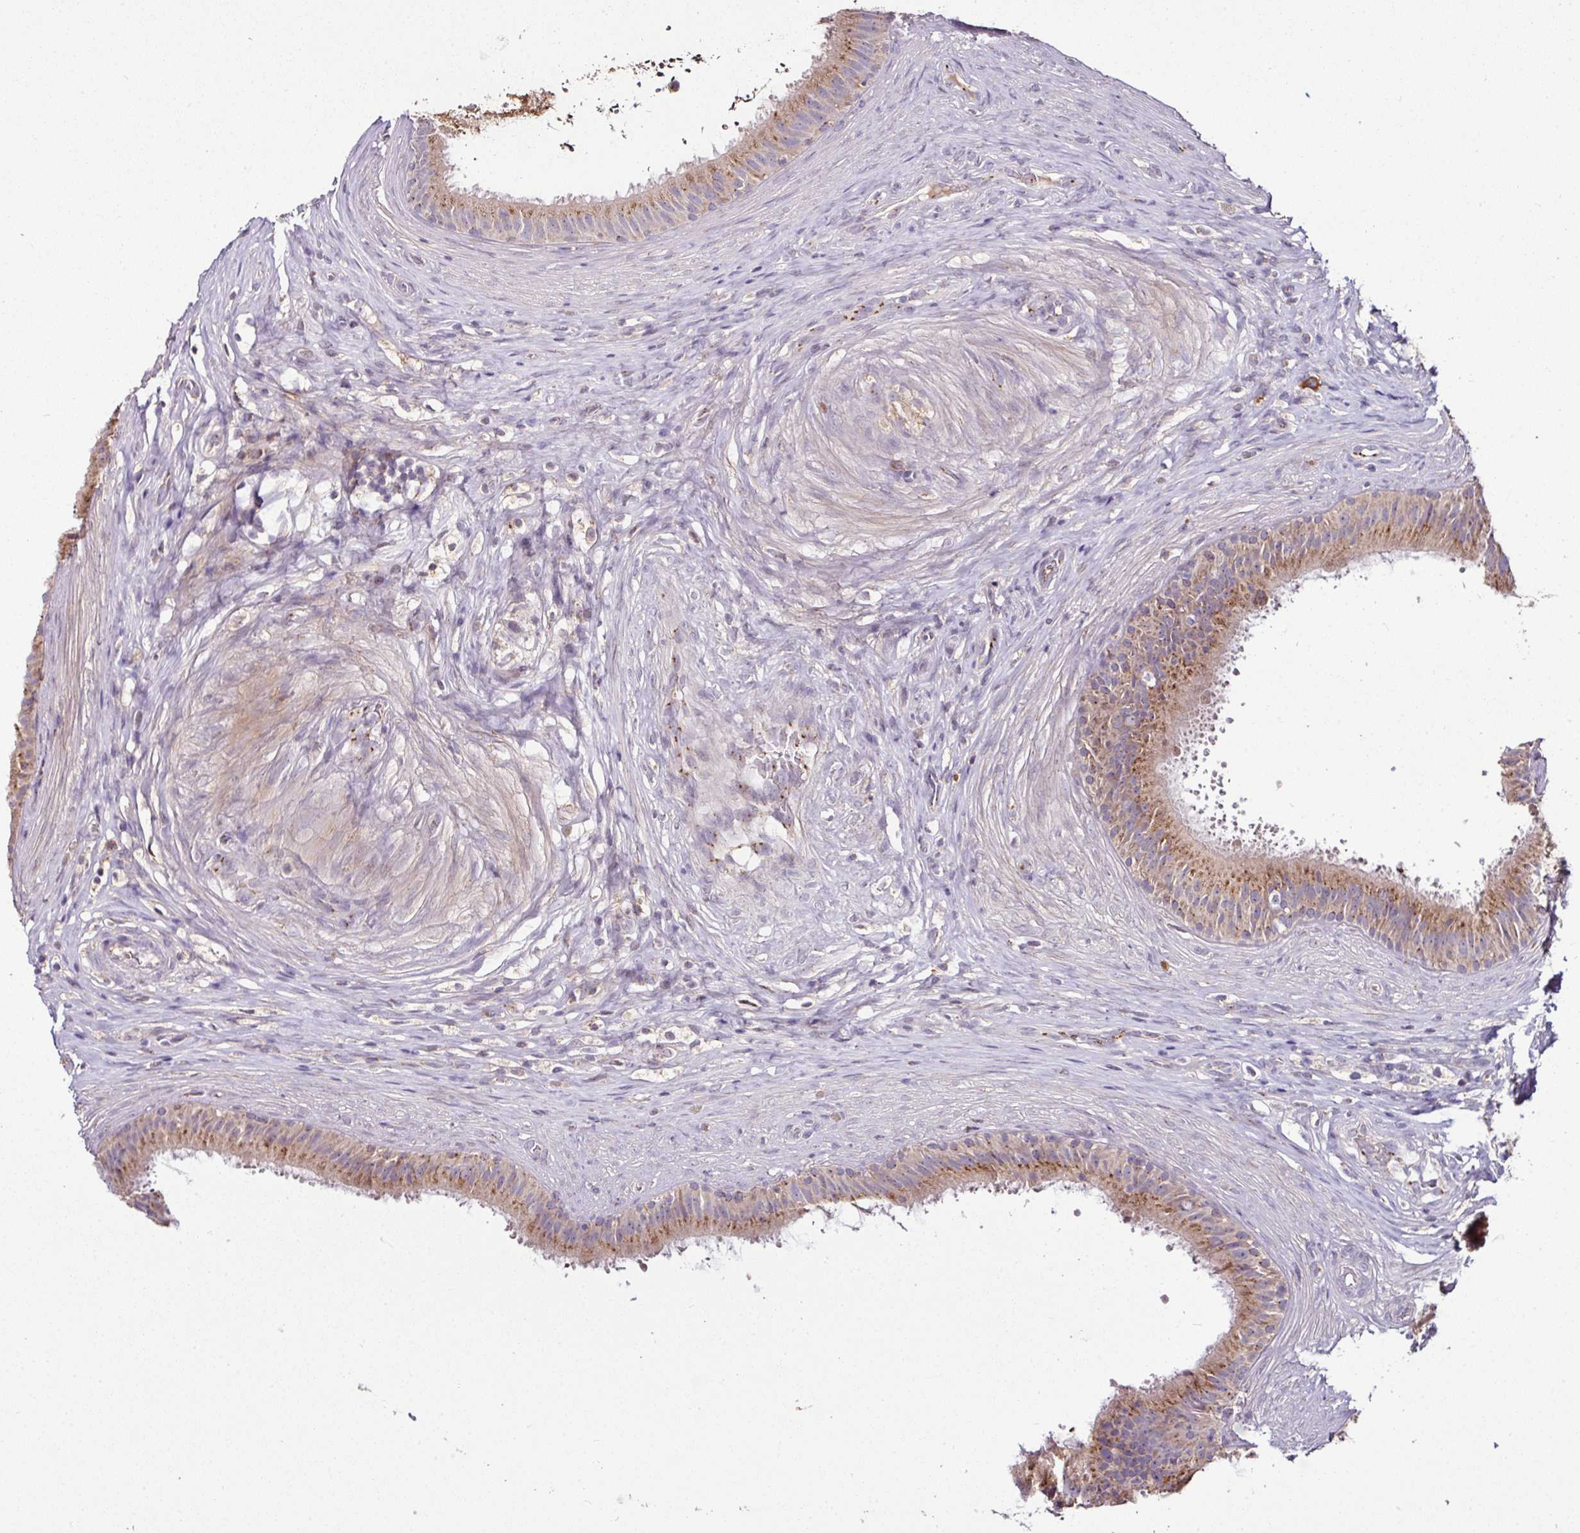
{"staining": {"intensity": "moderate", "quantity": "25%-75%", "location": "cytoplasmic/membranous"}, "tissue": "epididymis", "cell_type": "Glandular cells", "image_type": "normal", "snomed": [{"axis": "morphology", "description": "Normal tissue, NOS"}, {"axis": "topography", "description": "Testis"}, {"axis": "topography", "description": "Epididymis"}], "caption": "High-power microscopy captured an immunohistochemistry (IHC) micrograph of normal epididymis, revealing moderate cytoplasmic/membranous expression in about 25%-75% of glandular cells.", "gene": "CPD", "patient": {"sex": "male", "age": 41}}